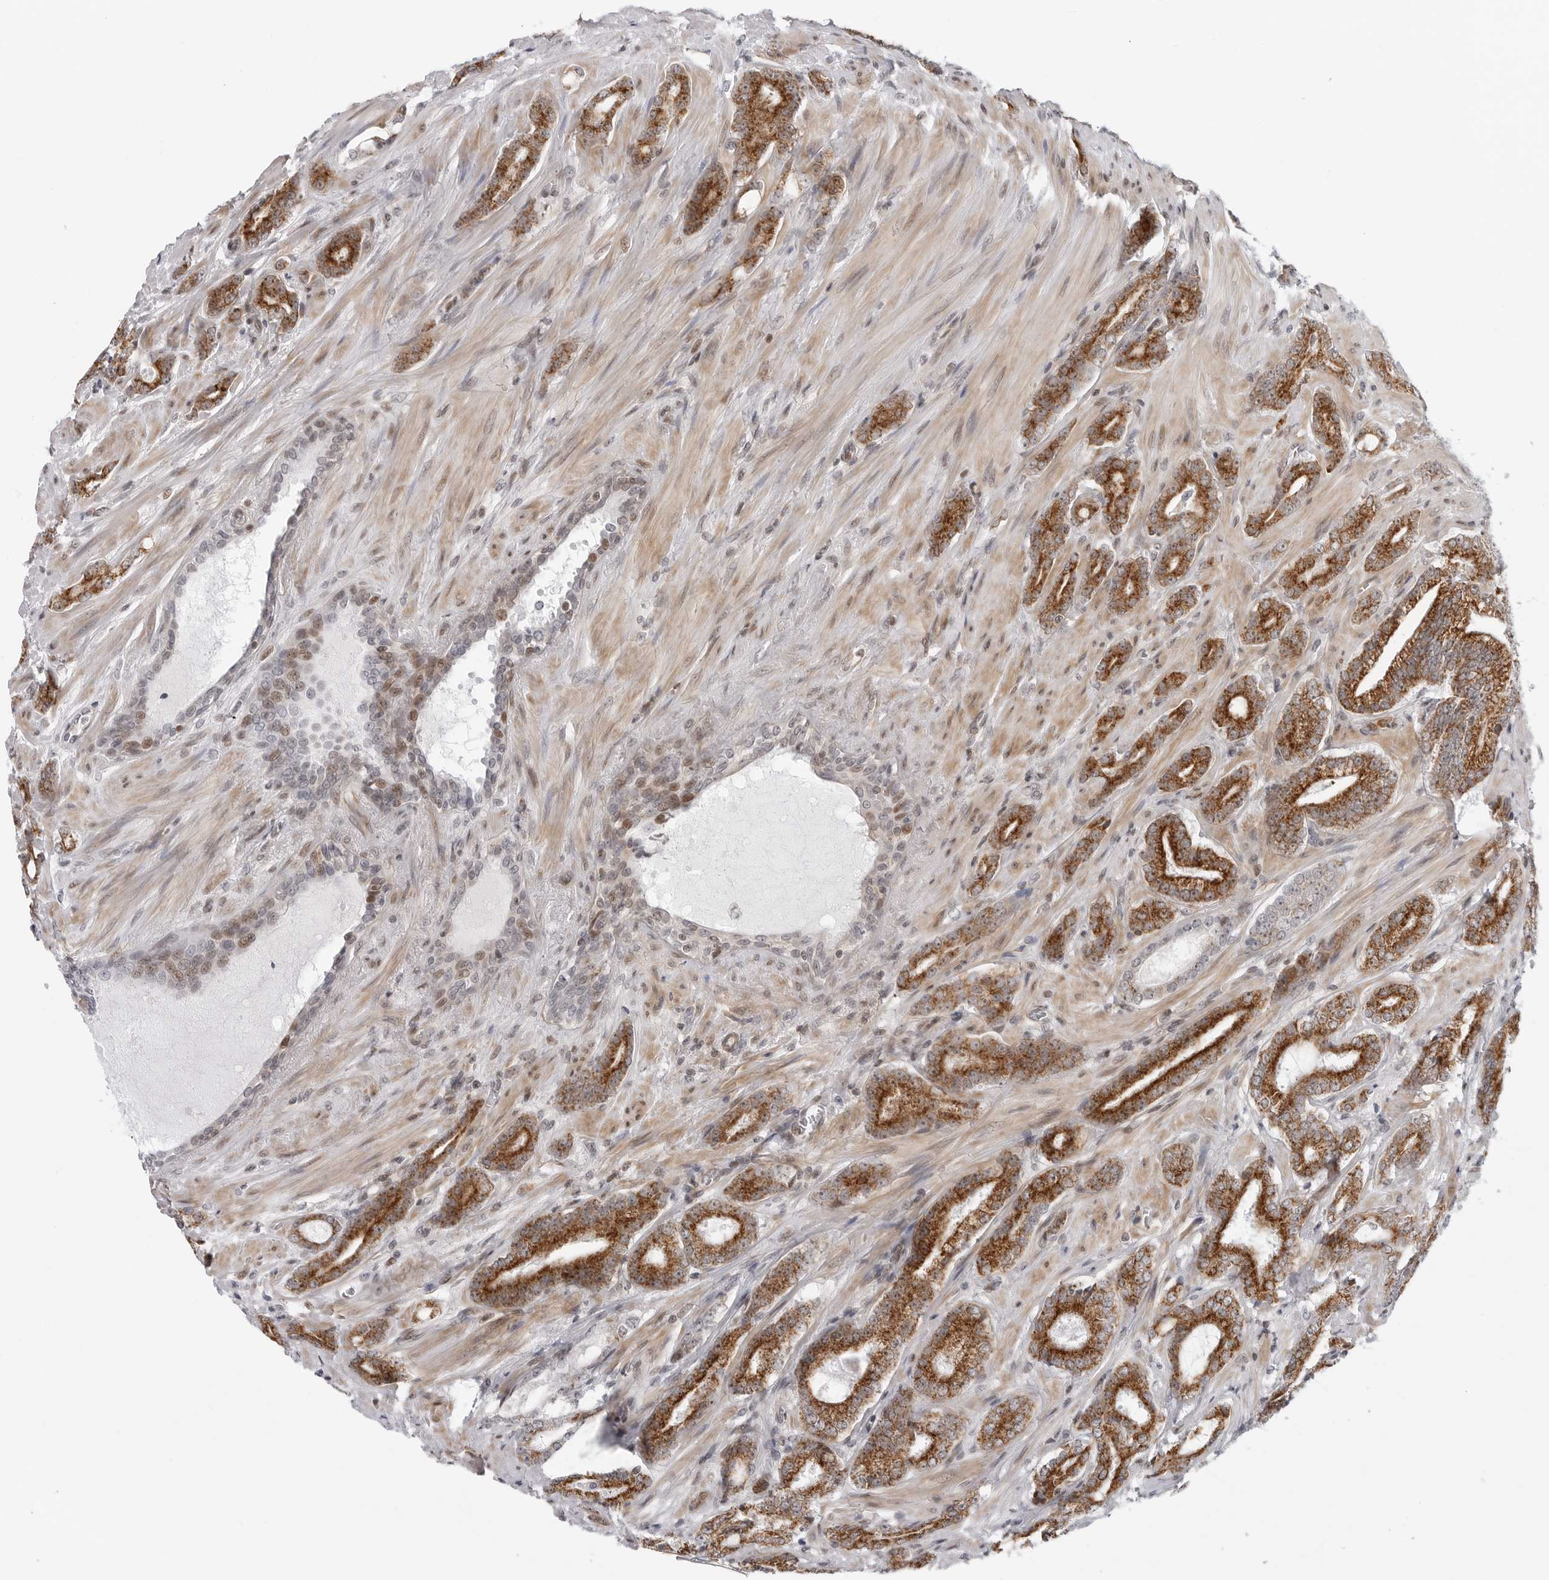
{"staining": {"intensity": "strong", "quantity": ">75%", "location": "cytoplasmic/membranous"}, "tissue": "prostate cancer", "cell_type": "Tumor cells", "image_type": "cancer", "snomed": [{"axis": "morphology", "description": "Adenocarcinoma, High grade"}, {"axis": "topography", "description": "Prostate"}], "caption": "Immunohistochemistry staining of prostate adenocarcinoma (high-grade), which shows high levels of strong cytoplasmic/membranous positivity in approximately >75% of tumor cells indicating strong cytoplasmic/membranous protein expression. The staining was performed using DAB (brown) for protein detection and nuclei were counterstained in hematoxylin (blue).", "gene": "FAM135B", "patient": {"sex": "male", "age": 73}}